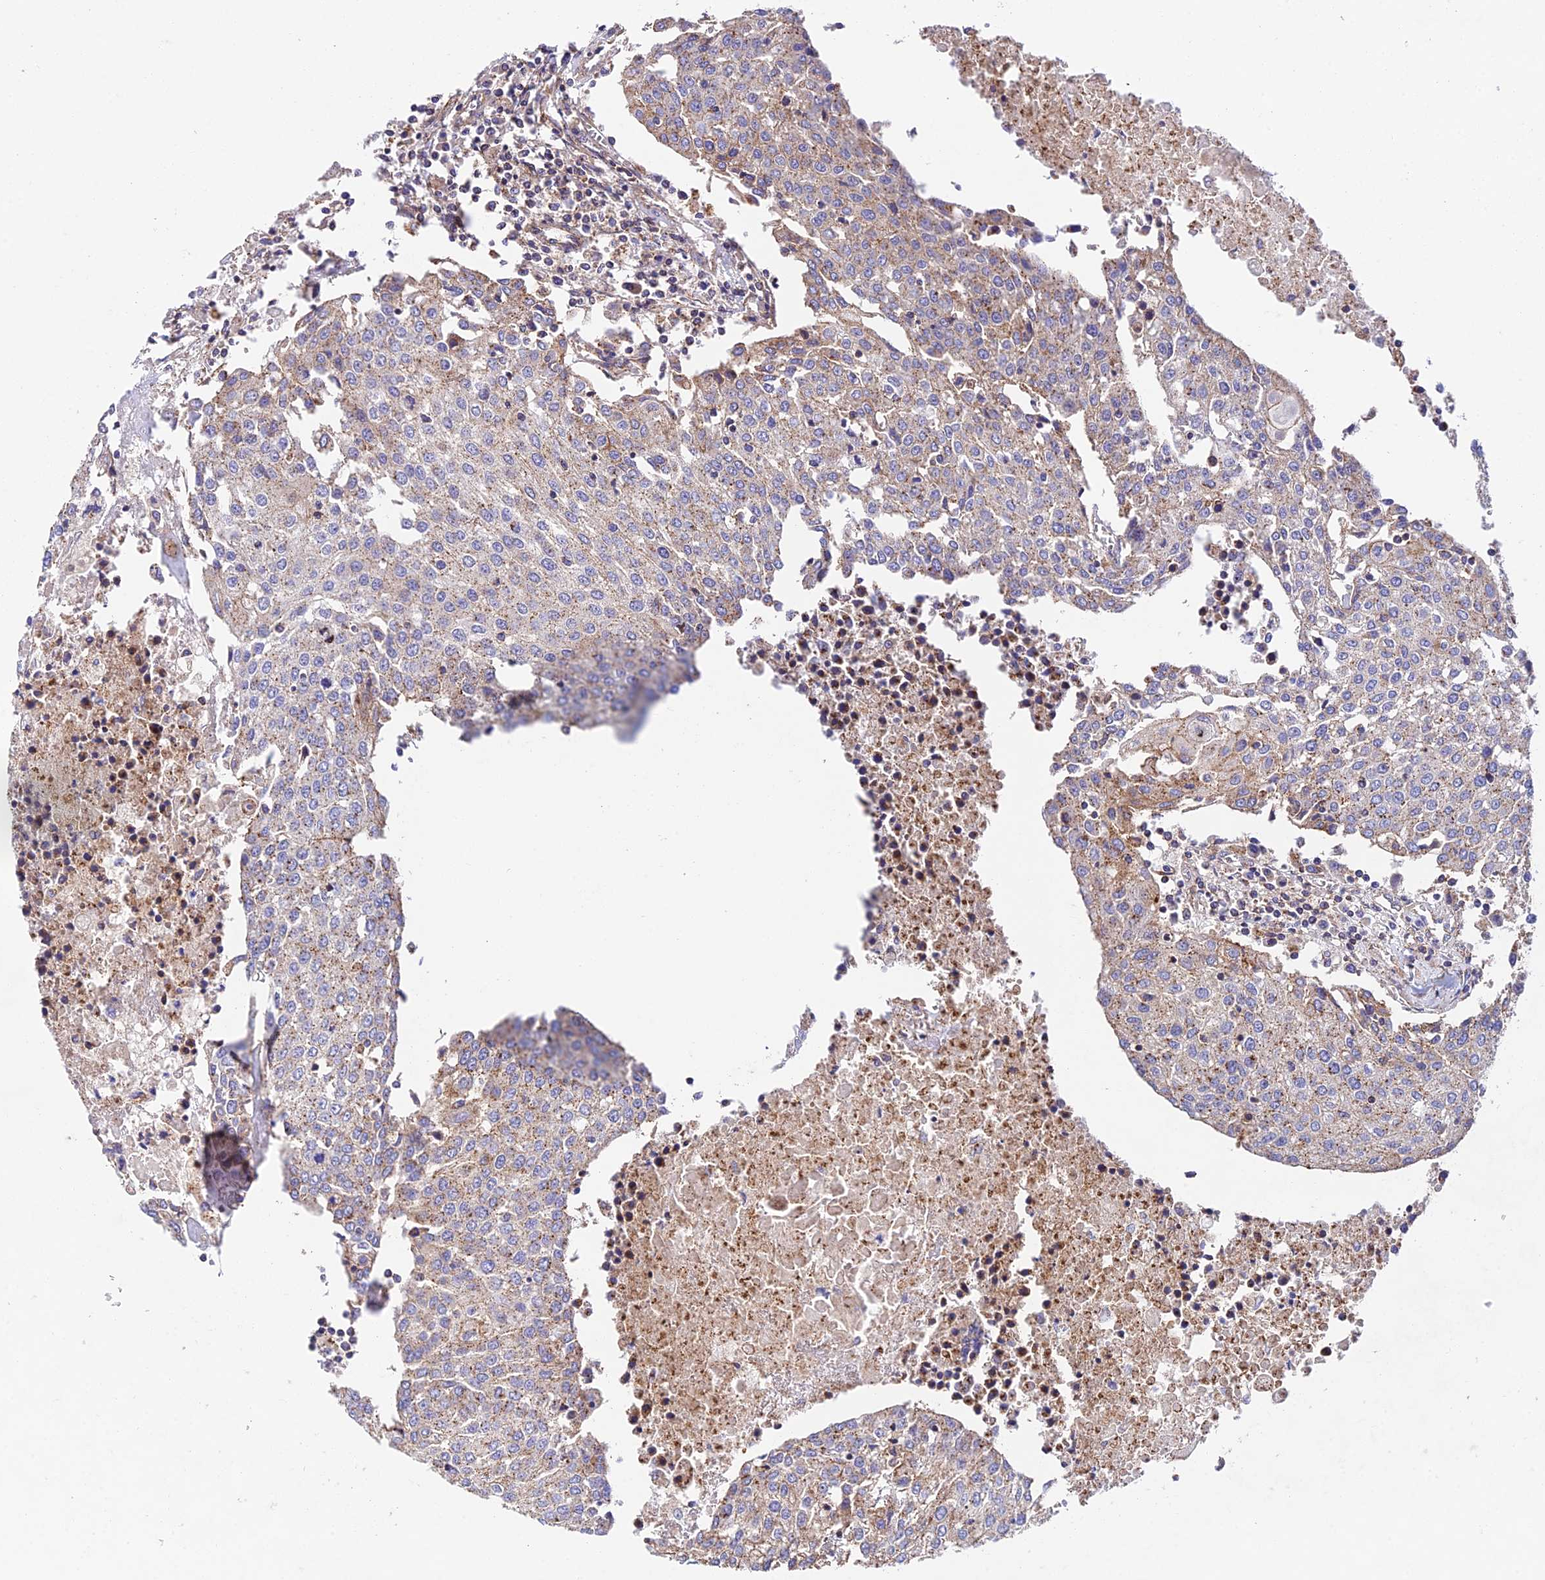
{"staining": {"intensity": "moderate", "quantity": "25%-75%", "location": "cytoplasmic/membranous"}, "tissue": "urothelial cancer", "cell_type": "Tumor cells", "image_type": "cancer", "snomed": [{"axis": "morphology", "description": "Urothelial carcinoma, High grade"}, {"axis": "topography", "description": "Urinary bladder"}], "caption": "Protein expression analysis of human urothelial cancer reveals moderate cytoplasmic/membranous positivity in about 25%-75% of tumor cells.", "gene": "QRFP", "patient": {"sex": "female", "age": 85}}